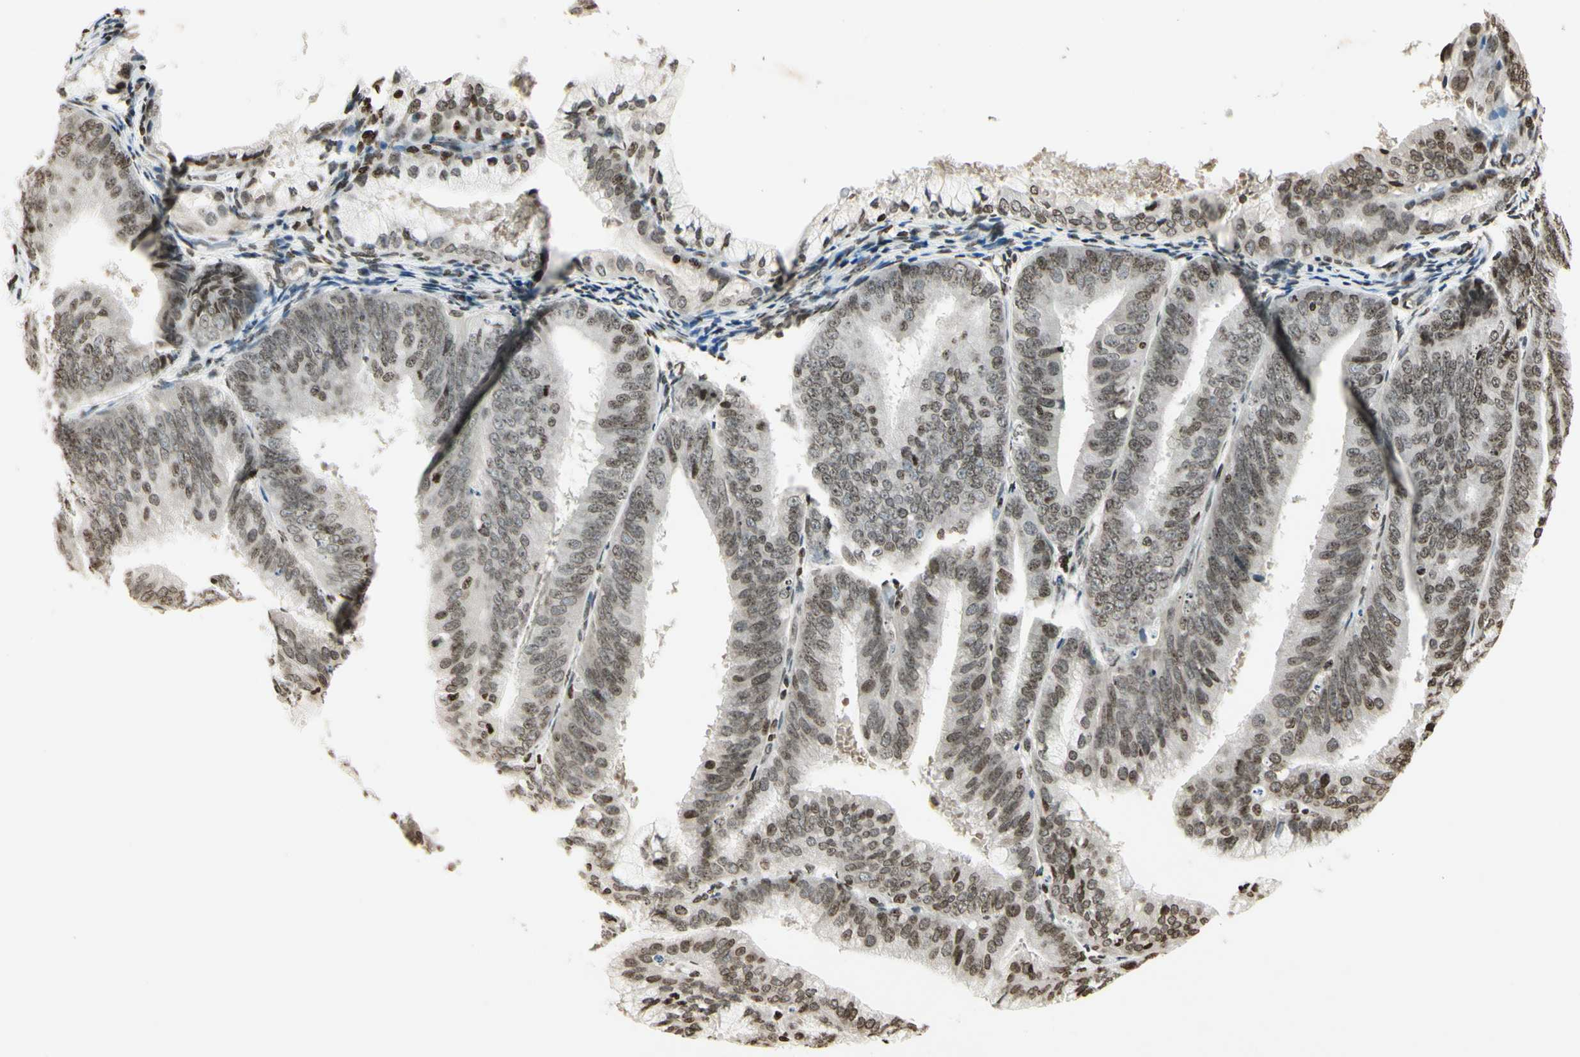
{"staining": {"intensity": "weak", "quantity": ">75%", "location": "nuclear"}, "tissue": "endometrial cancer", "cell_type": "Tumor cells", "image_type": "cancer", "snomed": [{"axis": "morphology", "description": "Adenocarcinoma, NOS"}, {"axis": "topography", "description": "Endometrium"}], "caption": "DAB immunohistochemical staining of human endometrial cancer reveals weak nuclear protein expression in about >75% of tumor cells.", "gene": "RORA", "patient": {"sex": "female", "age": 63}}